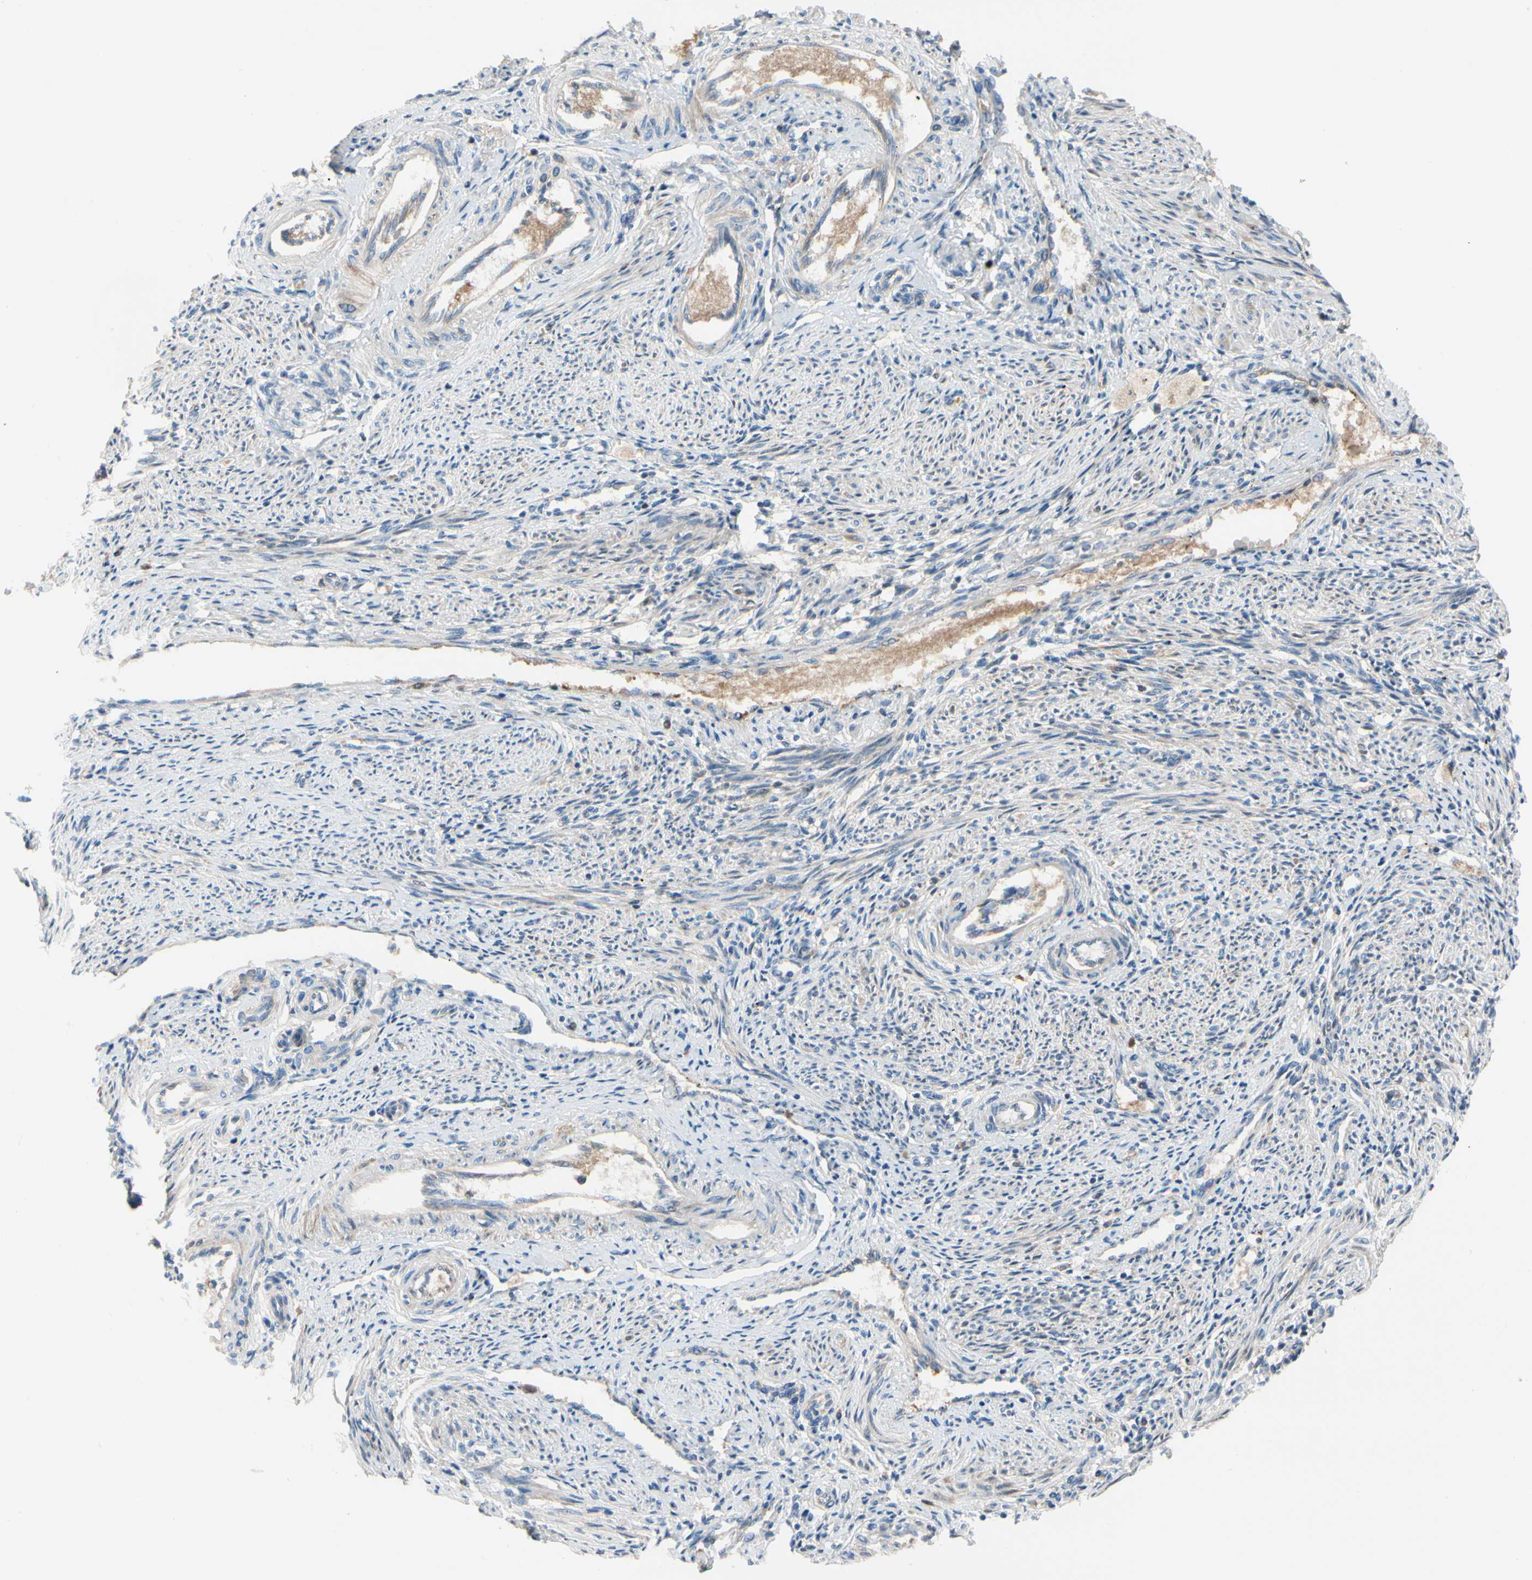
{"staining": {"intensity": "moderate", "quantity": "<25%", "location": "cytoplasmic/membranous"}, "tissue": "endometrium", "cell_type": "Cells in endometrial stroma", "image_type": "normal", "snomed": [{"axis": "morphology", "description": "Normal tissue, NOS"}, {"axis": "topography", "description": "Endometrium"}], "caption": "DAB immunohistochemical staining of normal human endometrium displays moderate cytoplasmic/membranous protein positivity in about <25% of cells in endometrial stroma.", "gene": "HJURP", "patient": {"sex": "female", "age": 42}}